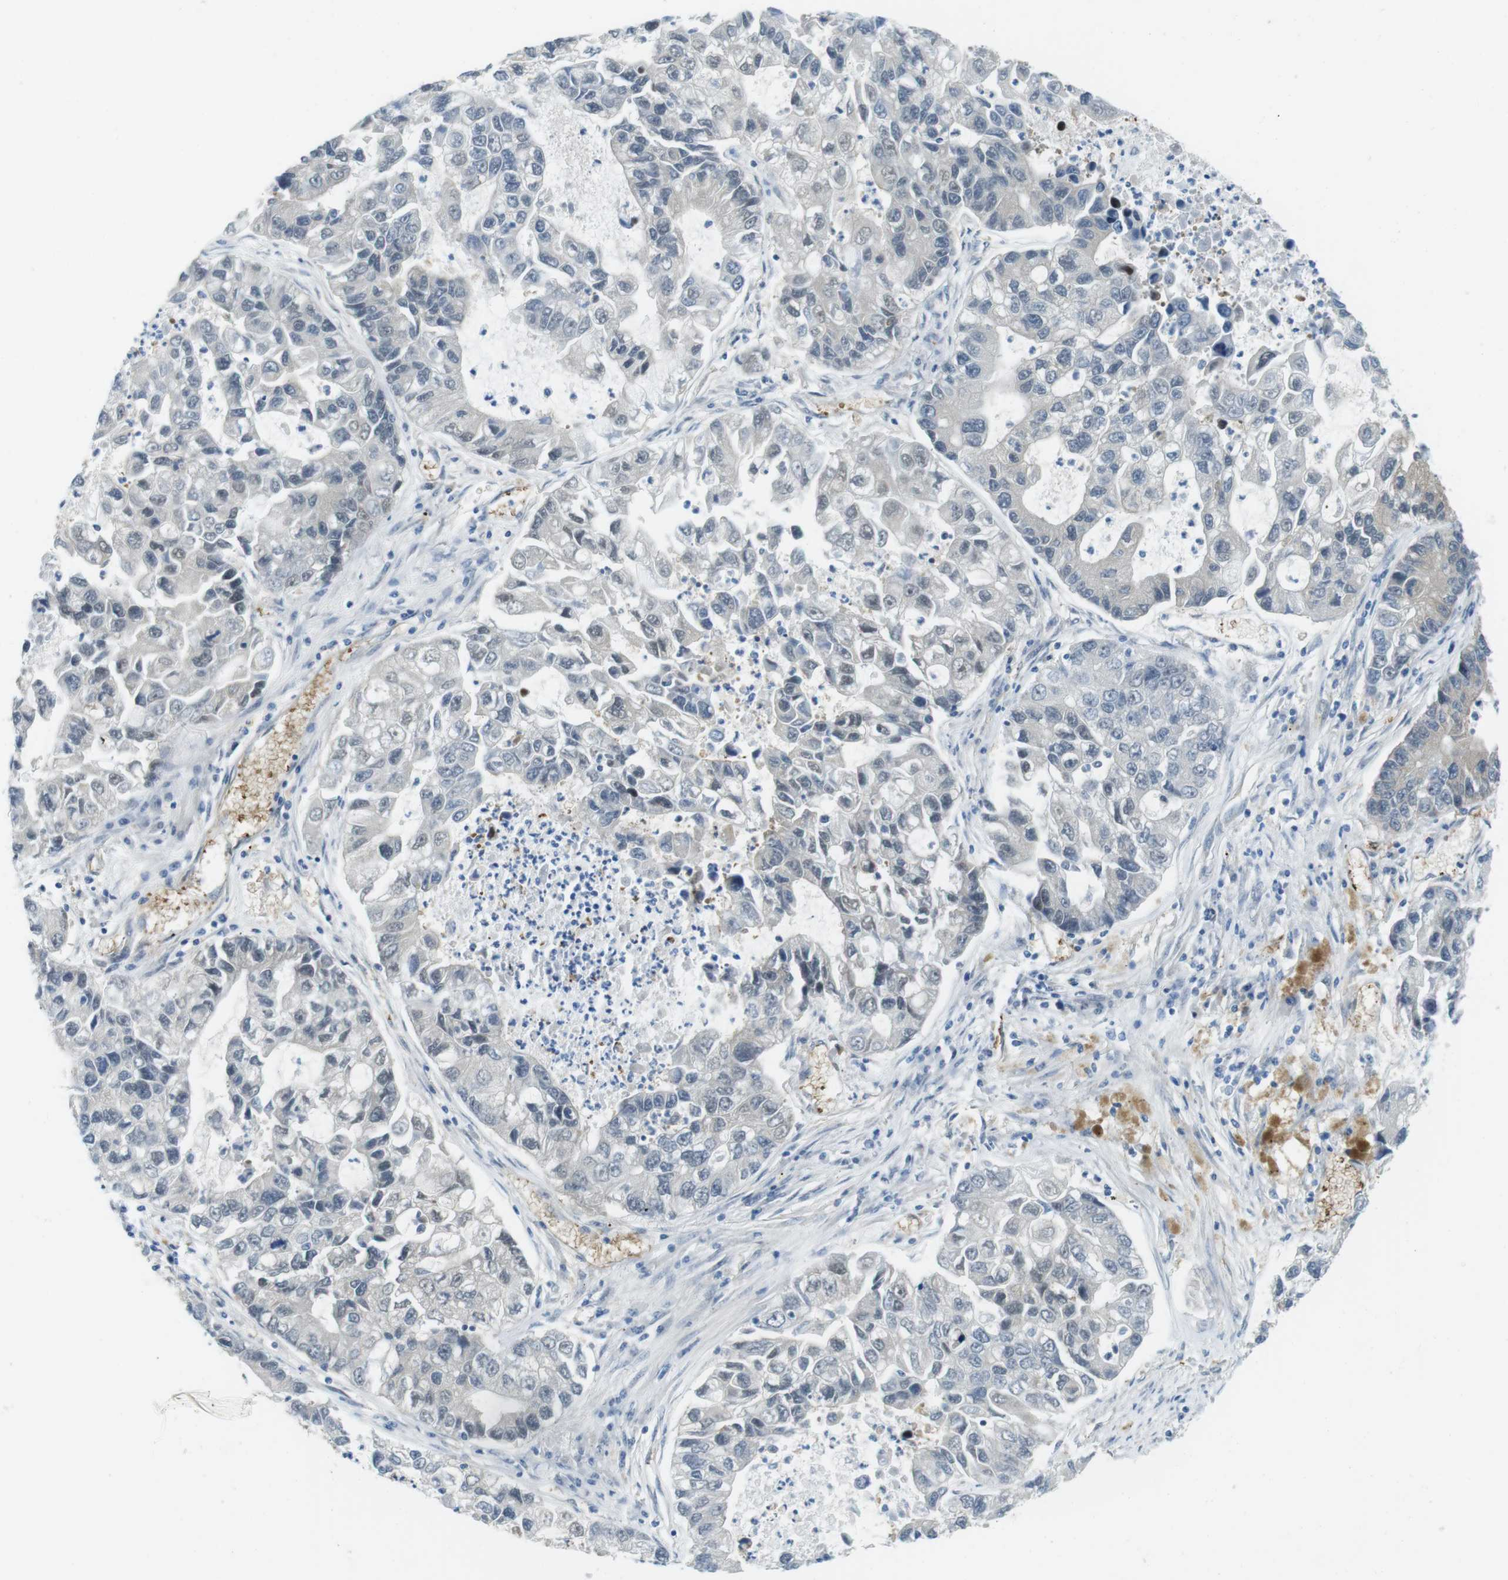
{"staining": {"intensity": "weak", "quantity": "<25%", "location": "nuclear"}, "tissue": "lung cancer", "cell_type": "Tumor cells", "image_type": "cancer", "snomed": [{"axis": "morphology", "description": "Adenocarcinoma, NOS"}, {"axis": "topography", "description": "Lung"}], "caption": "This is an immunohistochemistry histopathology image of adenocarcinoma (lung). There is no positivity in tumor cells.", "gene": "CASP2", "patient": {"sex": "female", "age": 51}}